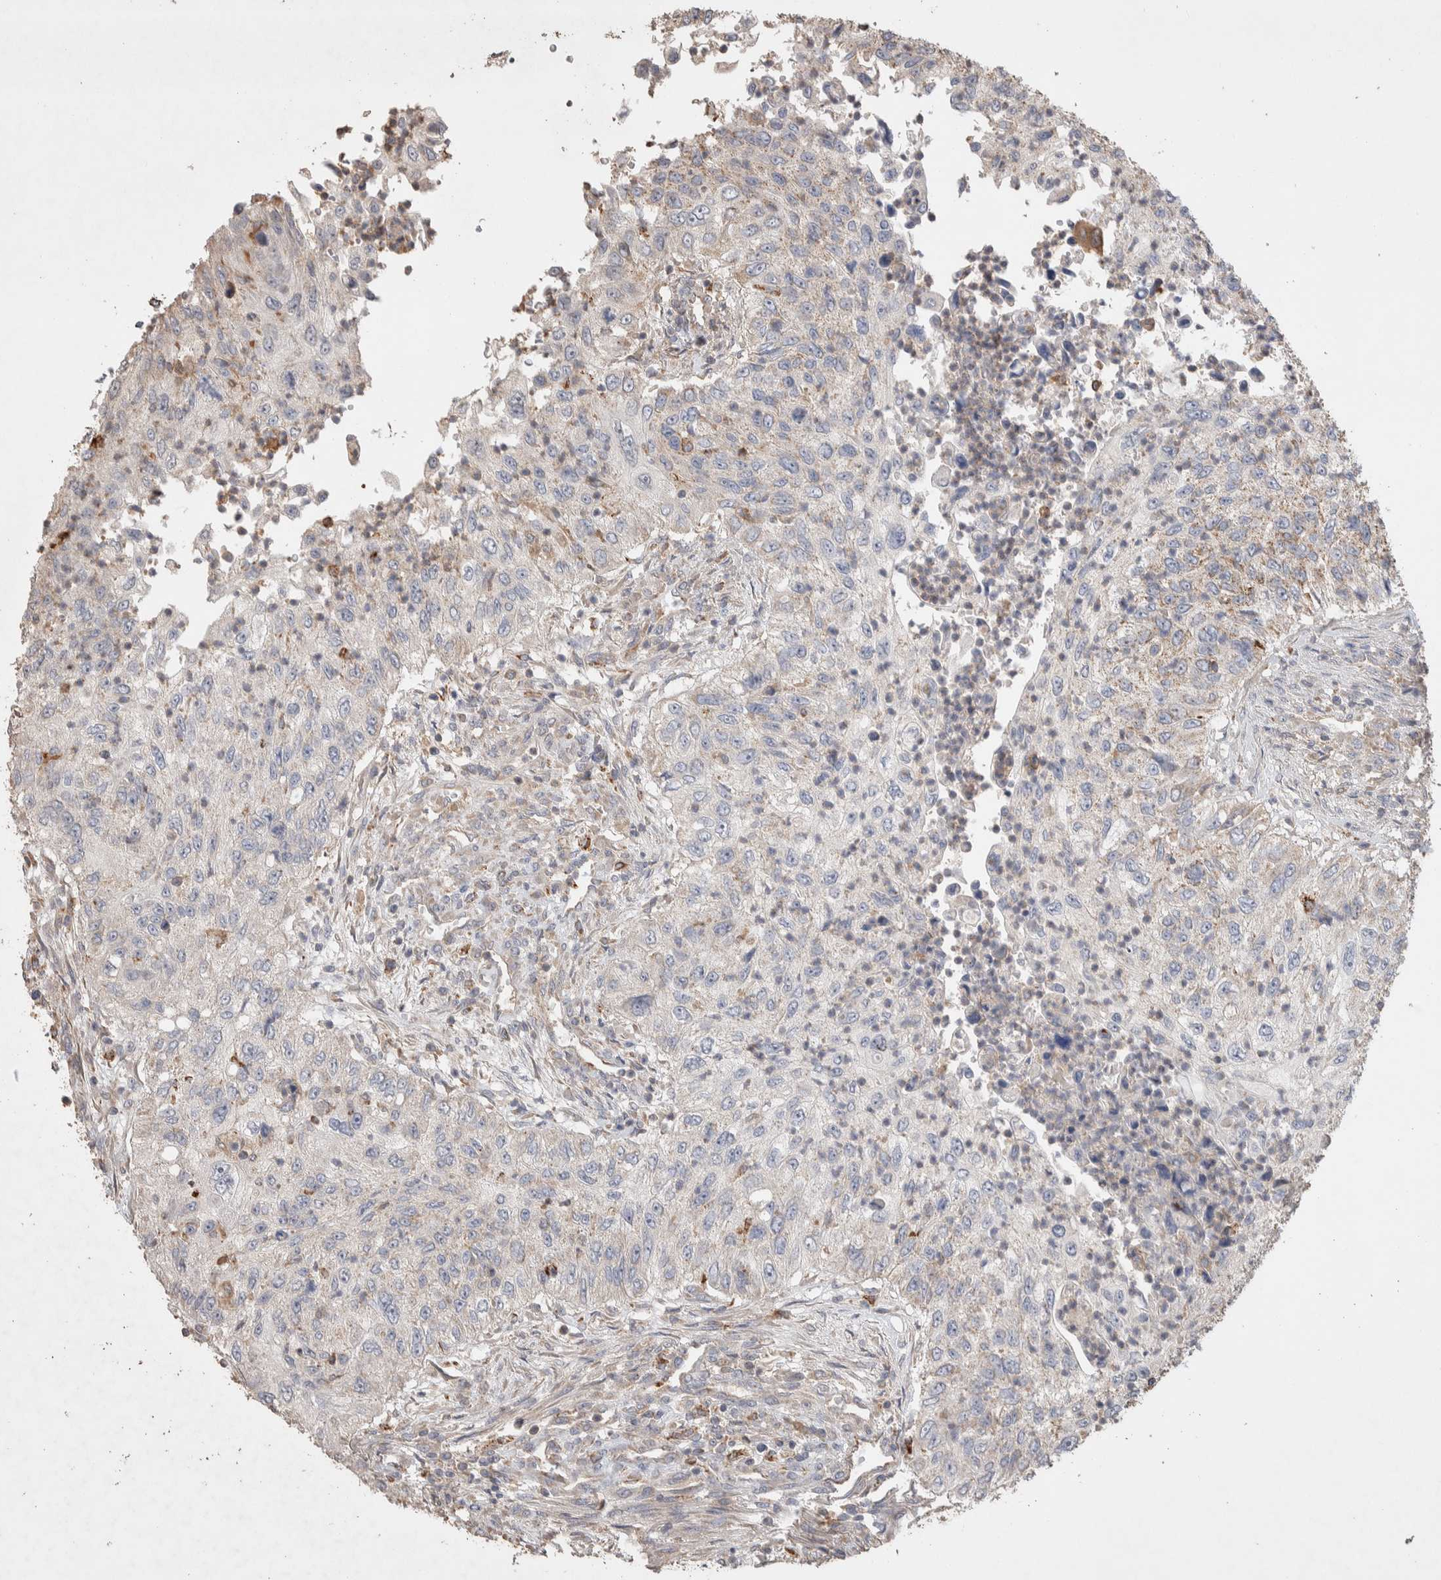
{"staining": {"intensity": "moderate", "quantity": "<25%", "location": "cytoplasmic/membranous"}, "tissue": "urothelial cancer", "cell_type": "Tumor cells", "image_type": "cancer", "snomed": [{"axis": "morphology", "description": "Urothelial carcinoma, High grade"}, {"axis": "topography", "description": "Urinary bladder"}], "caption": "A brown stain highlights moderate cytoplasmic/membranous staining of a protein in urothelial cancer tumor cells.", "gene": "DEPTOR", "patient": {"sex": "female", "age": 60}}